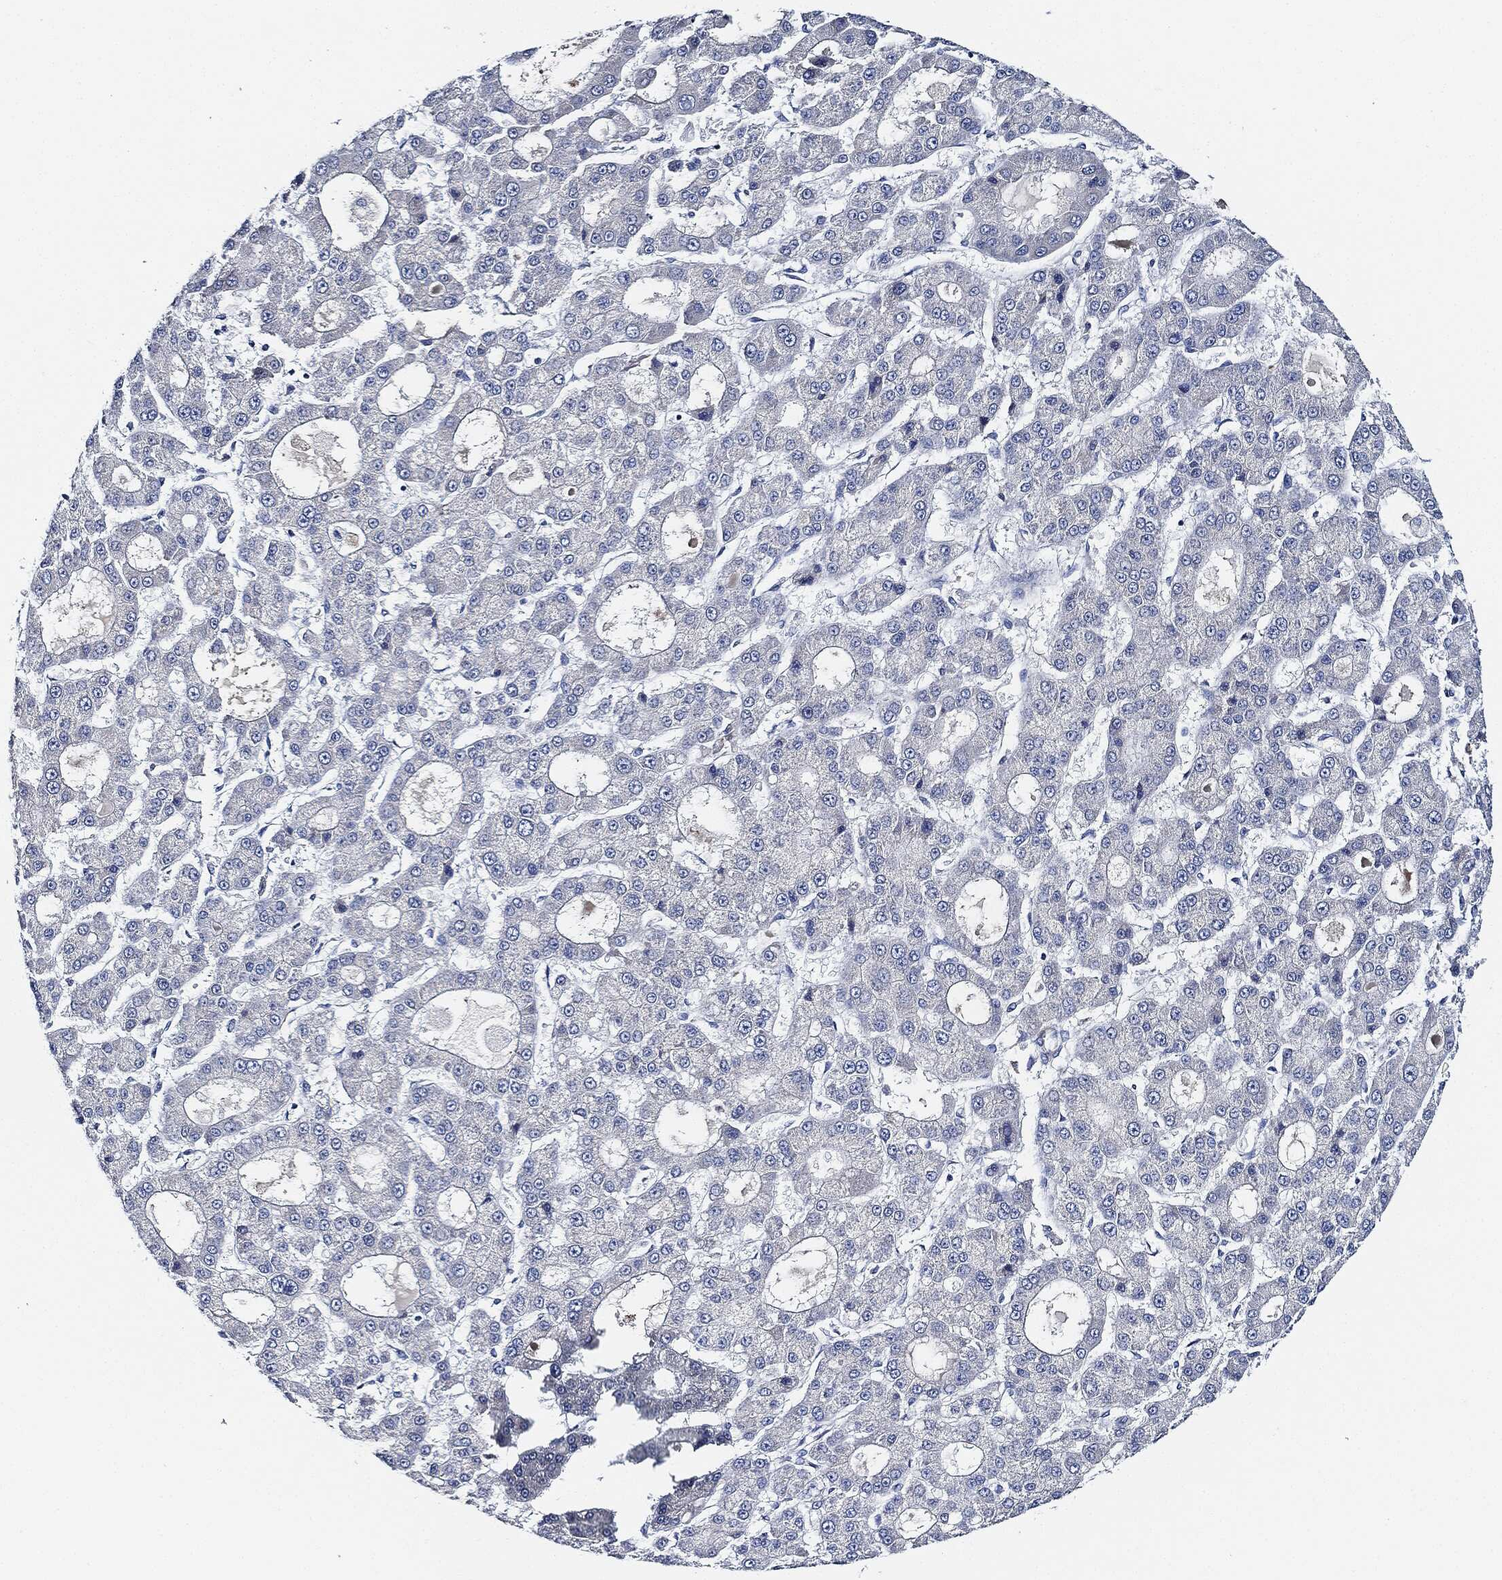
{"staining": {"intensity": "negative", "quantity": "none", "location": "none"}, "tissue": "liver cancer", "cell_type": "Tumor cells", "image_type": "cancer", "snomed": [{"axis": "morphology", "description": "Carcinoma, Hepatocellular, NOS"}, {"axis": "topography", "description": "Liver"}], "caption": "The image reveals no staining of tumor cells in liver cancer.", "gene": "THSD1", "patient": {"sex": "male", "age": 70}}